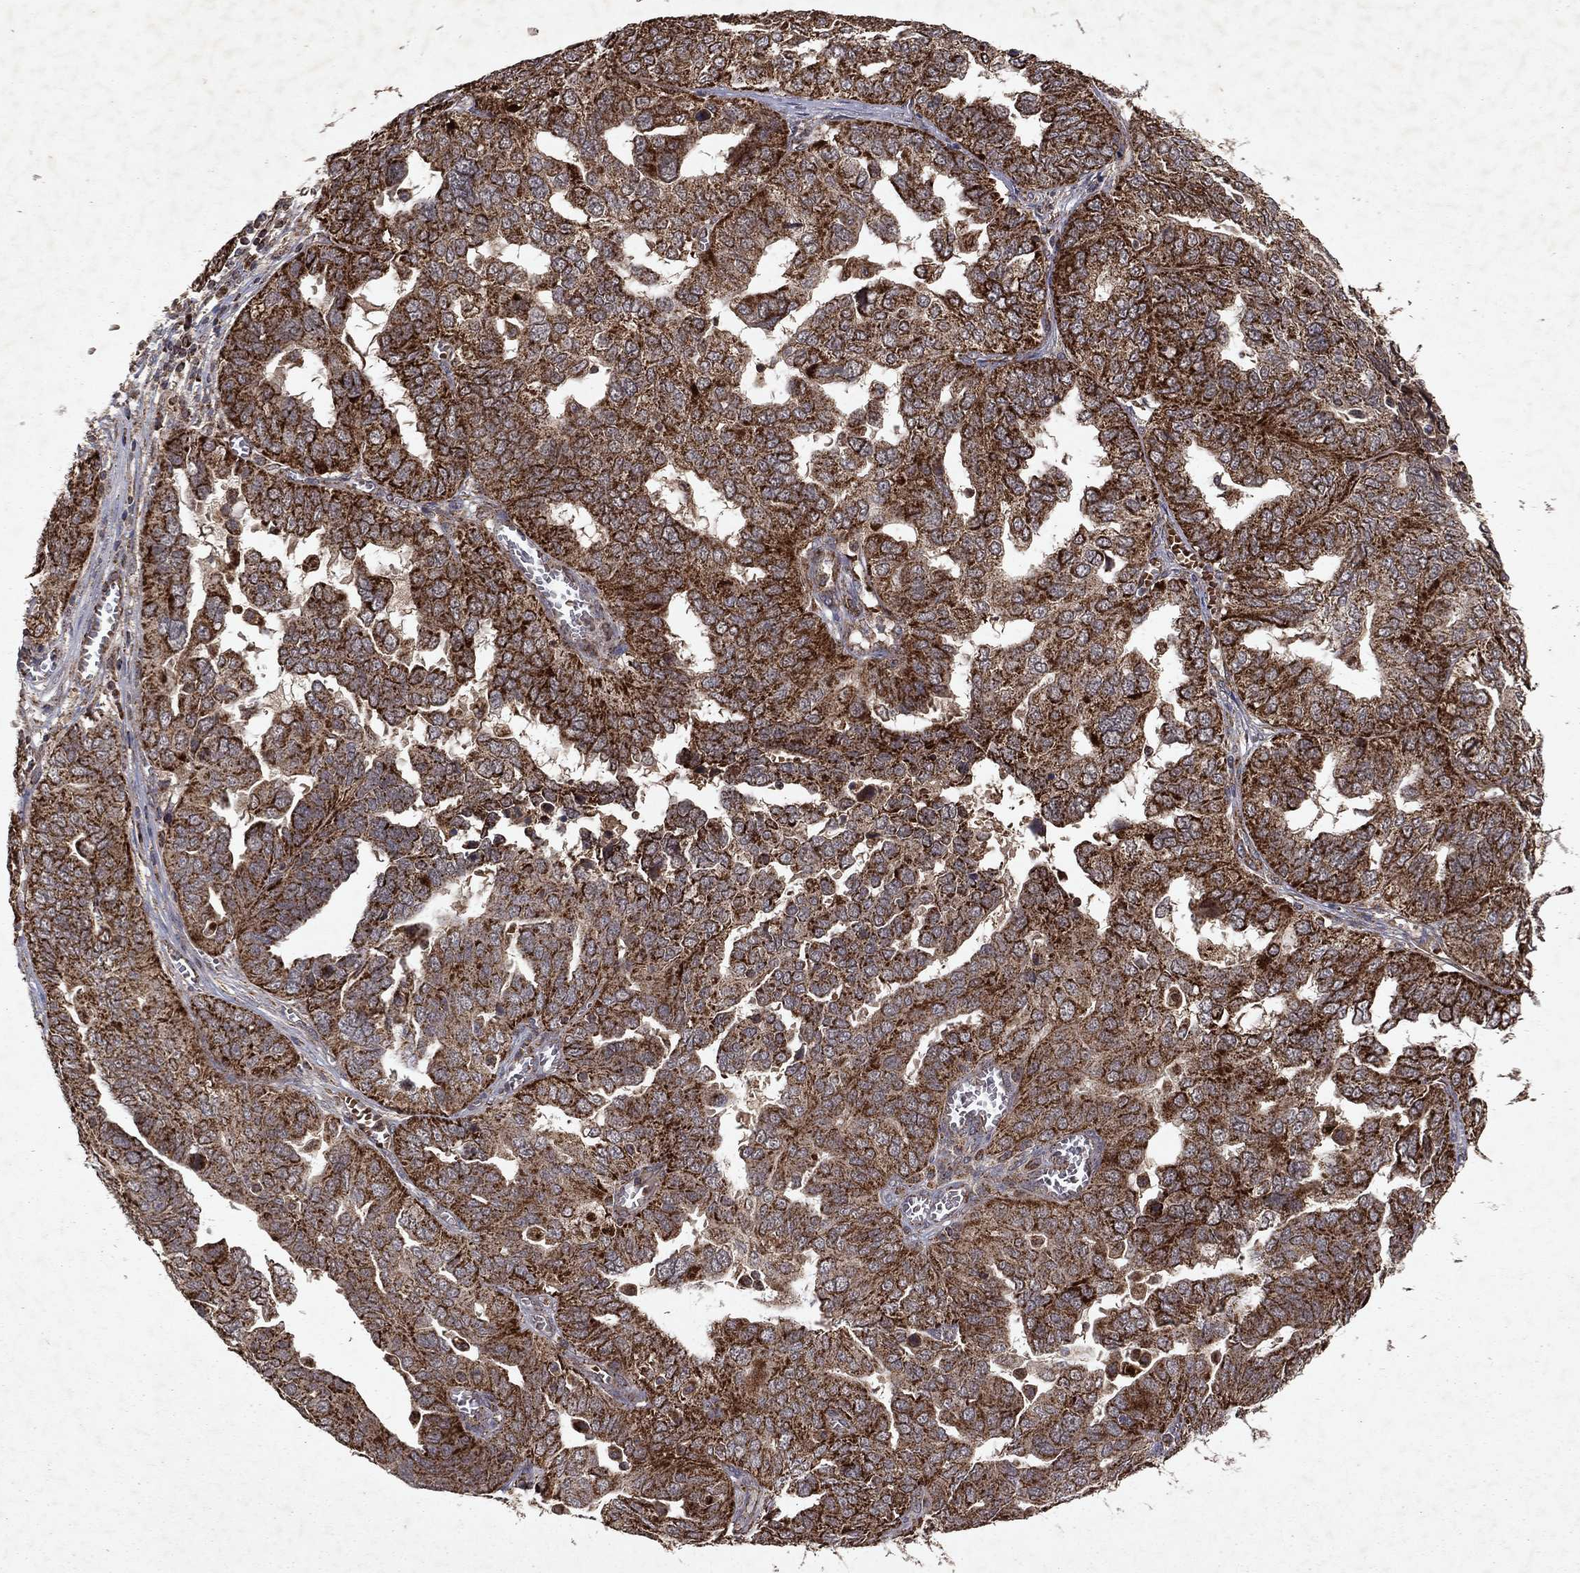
{"staining": {"intensity": "strong", "quantity": ">75%", "location": "cytoplasmic/membranous"}, "tissue": "ovarian cancer", "cell_type": "Tumor cells", "image_type": "cancer", "snomed": [{"axis": "morphology", "description": "Carcinoma, endometroid"}, {"axis": "topography", "description": "Soft tissue"}, {"axis": "topography", "description": "Ovary"}], "caption": "Endometroid carcinoma (ovarian) stained with a protein marker exhibits strong staining in tumor cells.", "gene": "PYROXD2", "patient": {"sex": "female", "age": 52}}